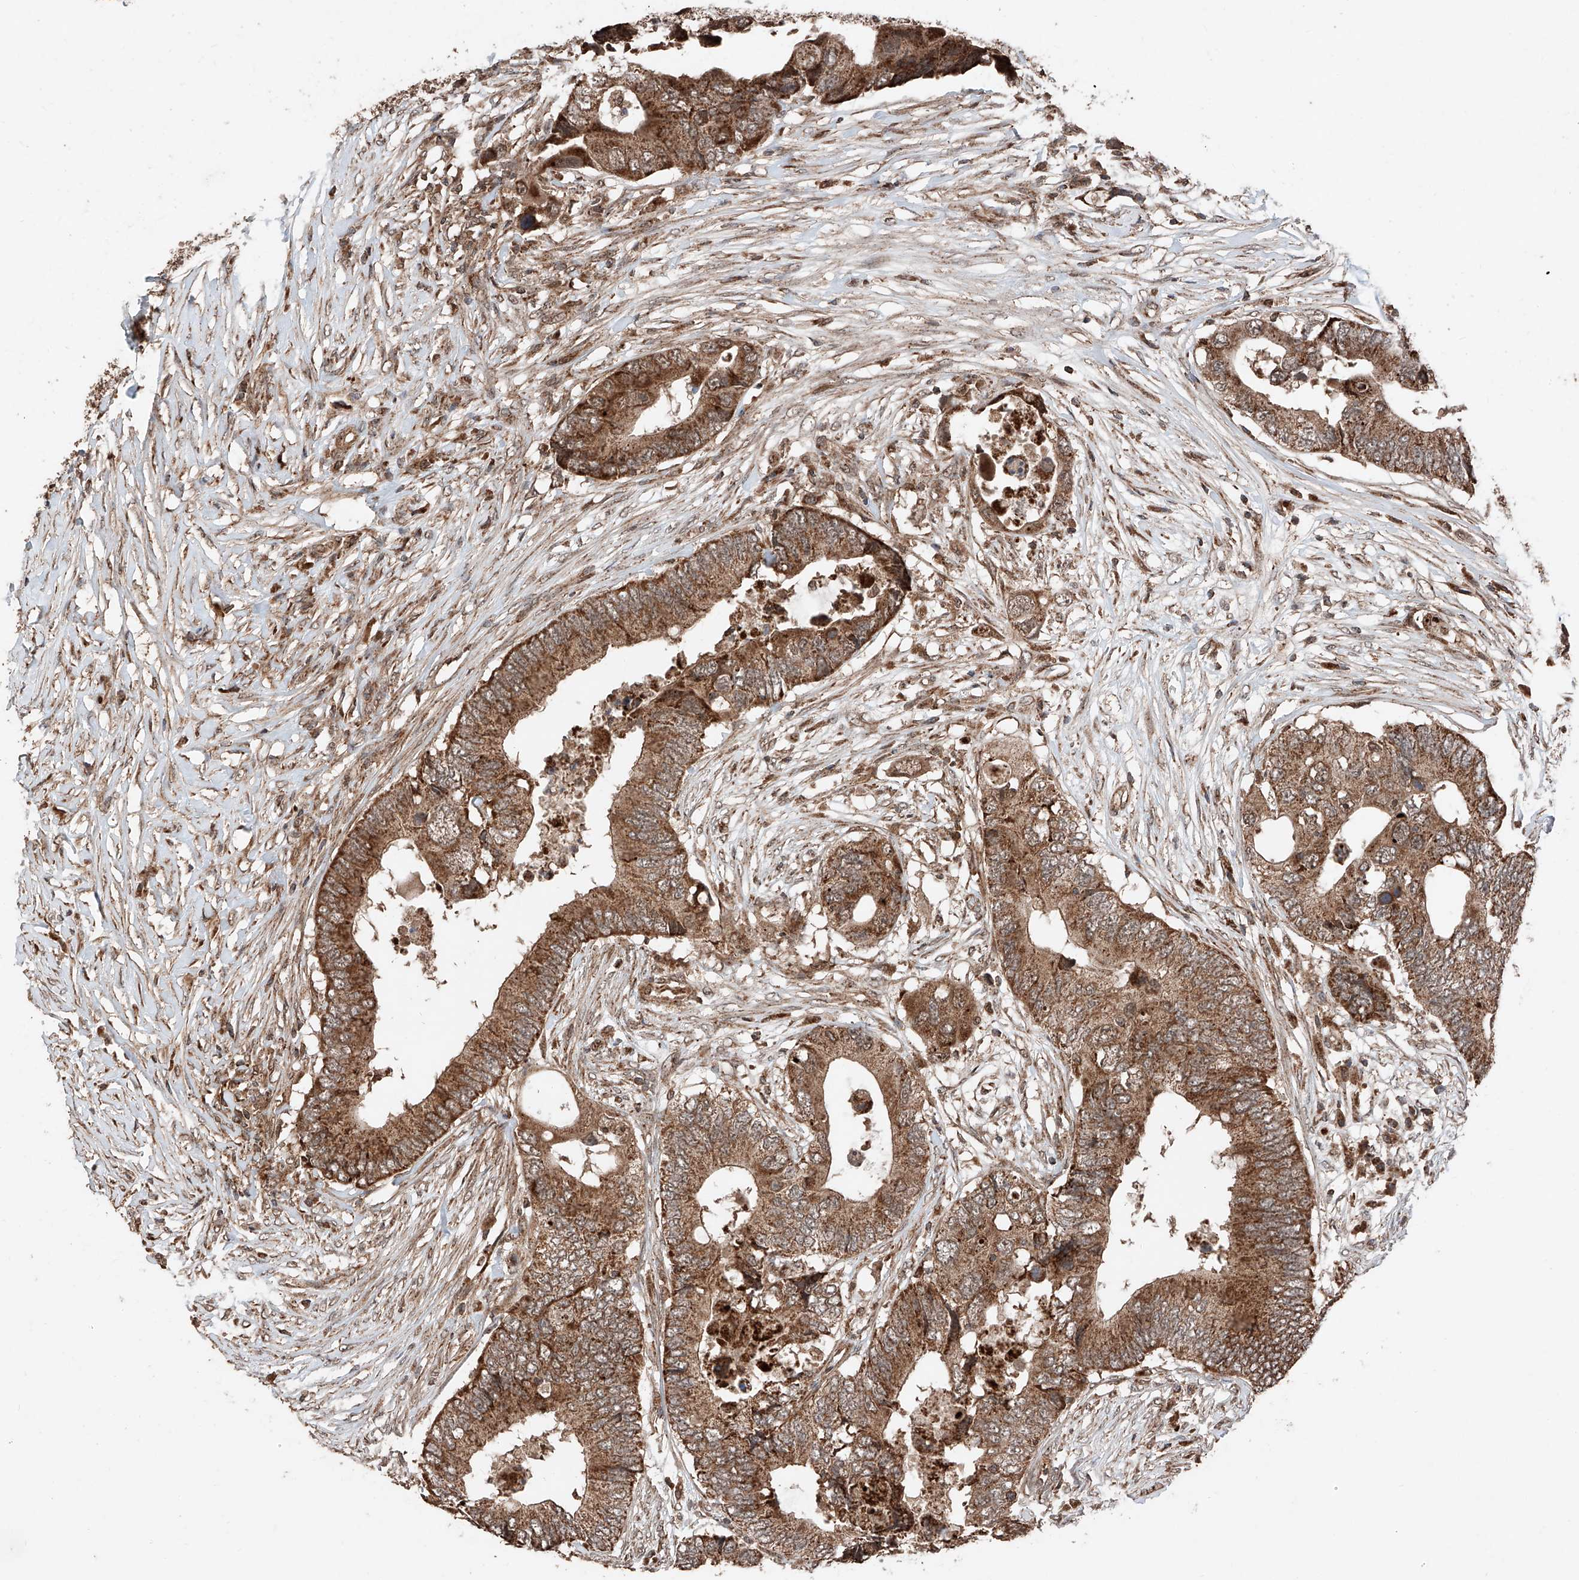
{"staining": {"intensity": "moderate", "quantity": ">75%", "location": "cytoplasmic/membranous"}, "tissue": "colorectal cancer", "cell_type": "Tumor cells", "image_type": "cancer", "snomed": [{"axis": "morphology", "description": "Adenocarcinoma, NOS"}, {"axis": "topography", "description": "Colon"}], "caption": "Protein positivity by immunohistochemistry (IHC) reveals moderate cytoplasmic/membranous positivity in about >75% of tumor cells in colorectal adenocarcinoma.", "gene": "ZSCAN29", "patient": {"sex": "male", "age": 71}}